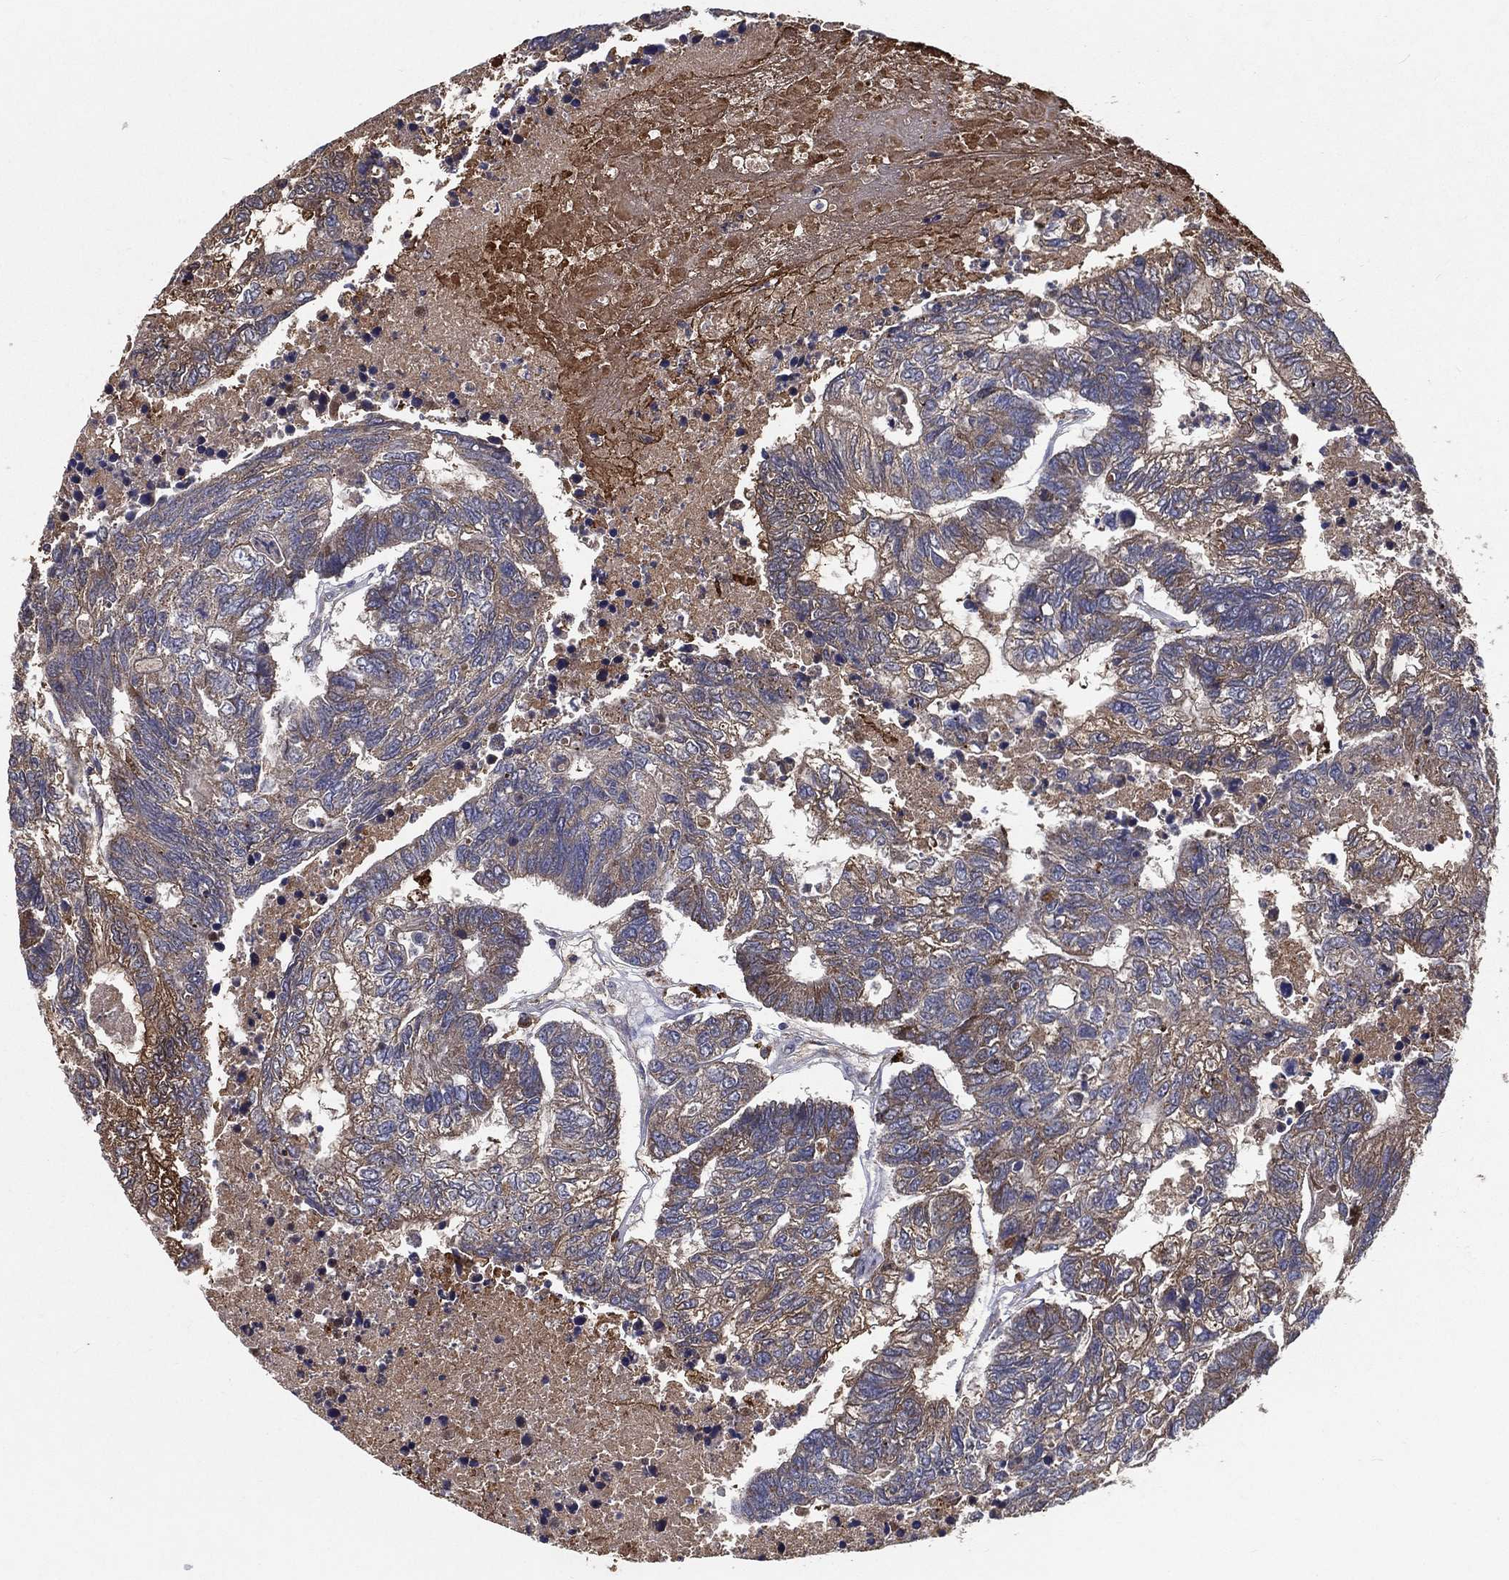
{"staining": {"intensity": "moderate", "quantity": "25%-75%", "location": "cytoplasmic/membranous"}, "tissue": "colorectal cancer", "cell_type": "Tumor cells", "image_type": "cancer", "snomed": [{"axis": "morphology", "description": "Adenocarcinoma, NOS"}, {"axis": "topography", "description": "Colon"}], "caption": "DAB immunohistochemical staining of human colorectal cancer (adenocarcinoma) demonstrates moderate cytoplasmic/membranous protein positivity in approximately 25%-75% of tumor cells.", "gene": "MT-ND1", "patient": {"sex": "female", "age": 48}}